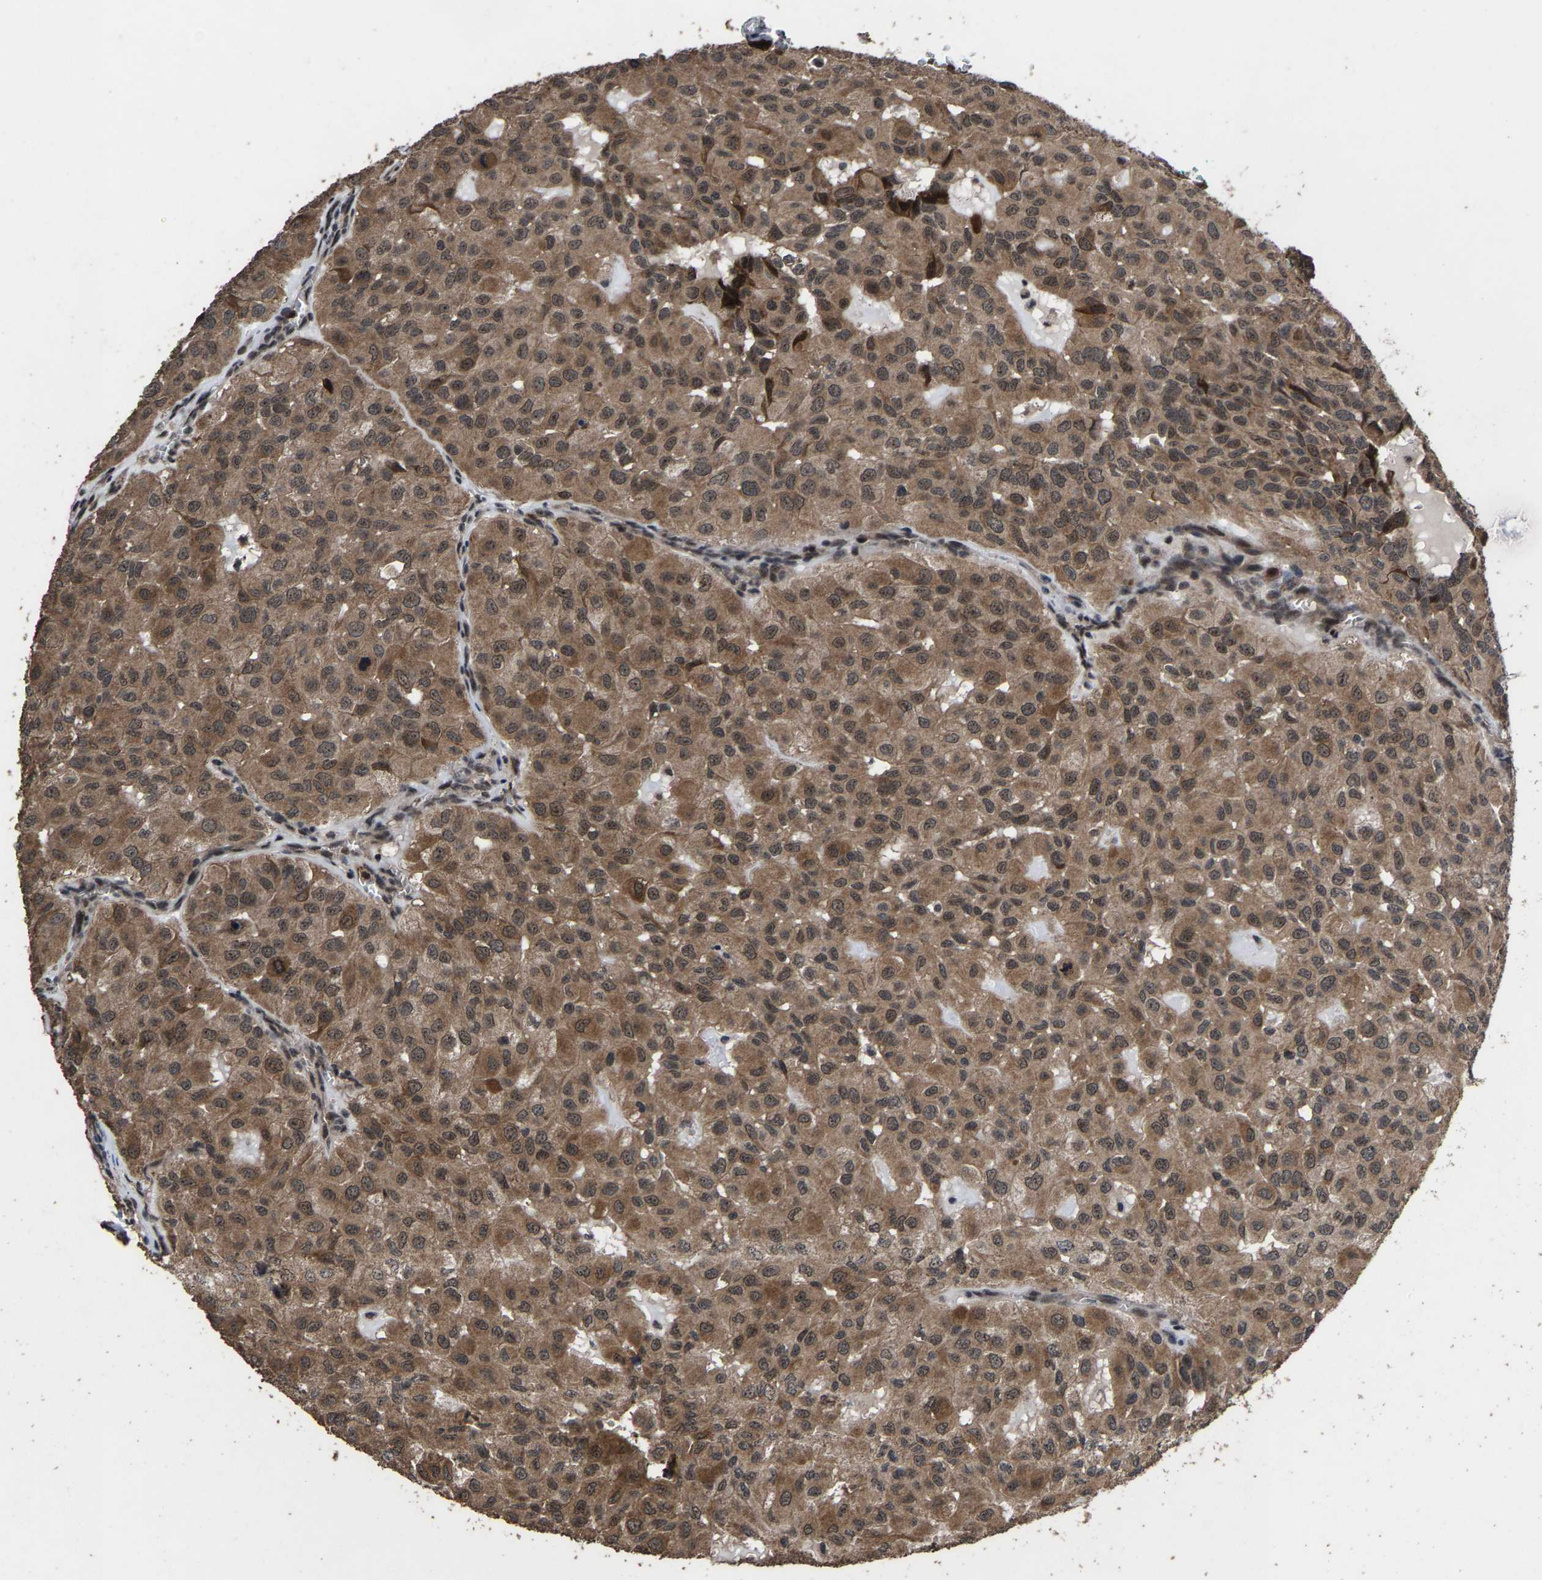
{"staining": {"intensity": "moderate", "quantity": ">75%", "location": "cytoplasmic/membranous"}, "tissue": "head and neck cancer", "cell_type": "Tumor cells", "image_type": "cancer", "snomed": [{"axis": "morphology", "description": "Adenocarcinoma, NOS"}, {"axis": "topography", "description": "Salivary gland, NOS"}, {"axis": "topography", "description": "Head-Neck"}], "caption": "Head and neck cancer (adenocarcinoma) tissue displays moderate cytoplasmic/membranous staining in approximately >75% of tumor cells, visualized by immunohistochemistry. Nuclei are stained in blue.", "gene": "HAUS6", "patient": {"sex": "female", "age": 76}}